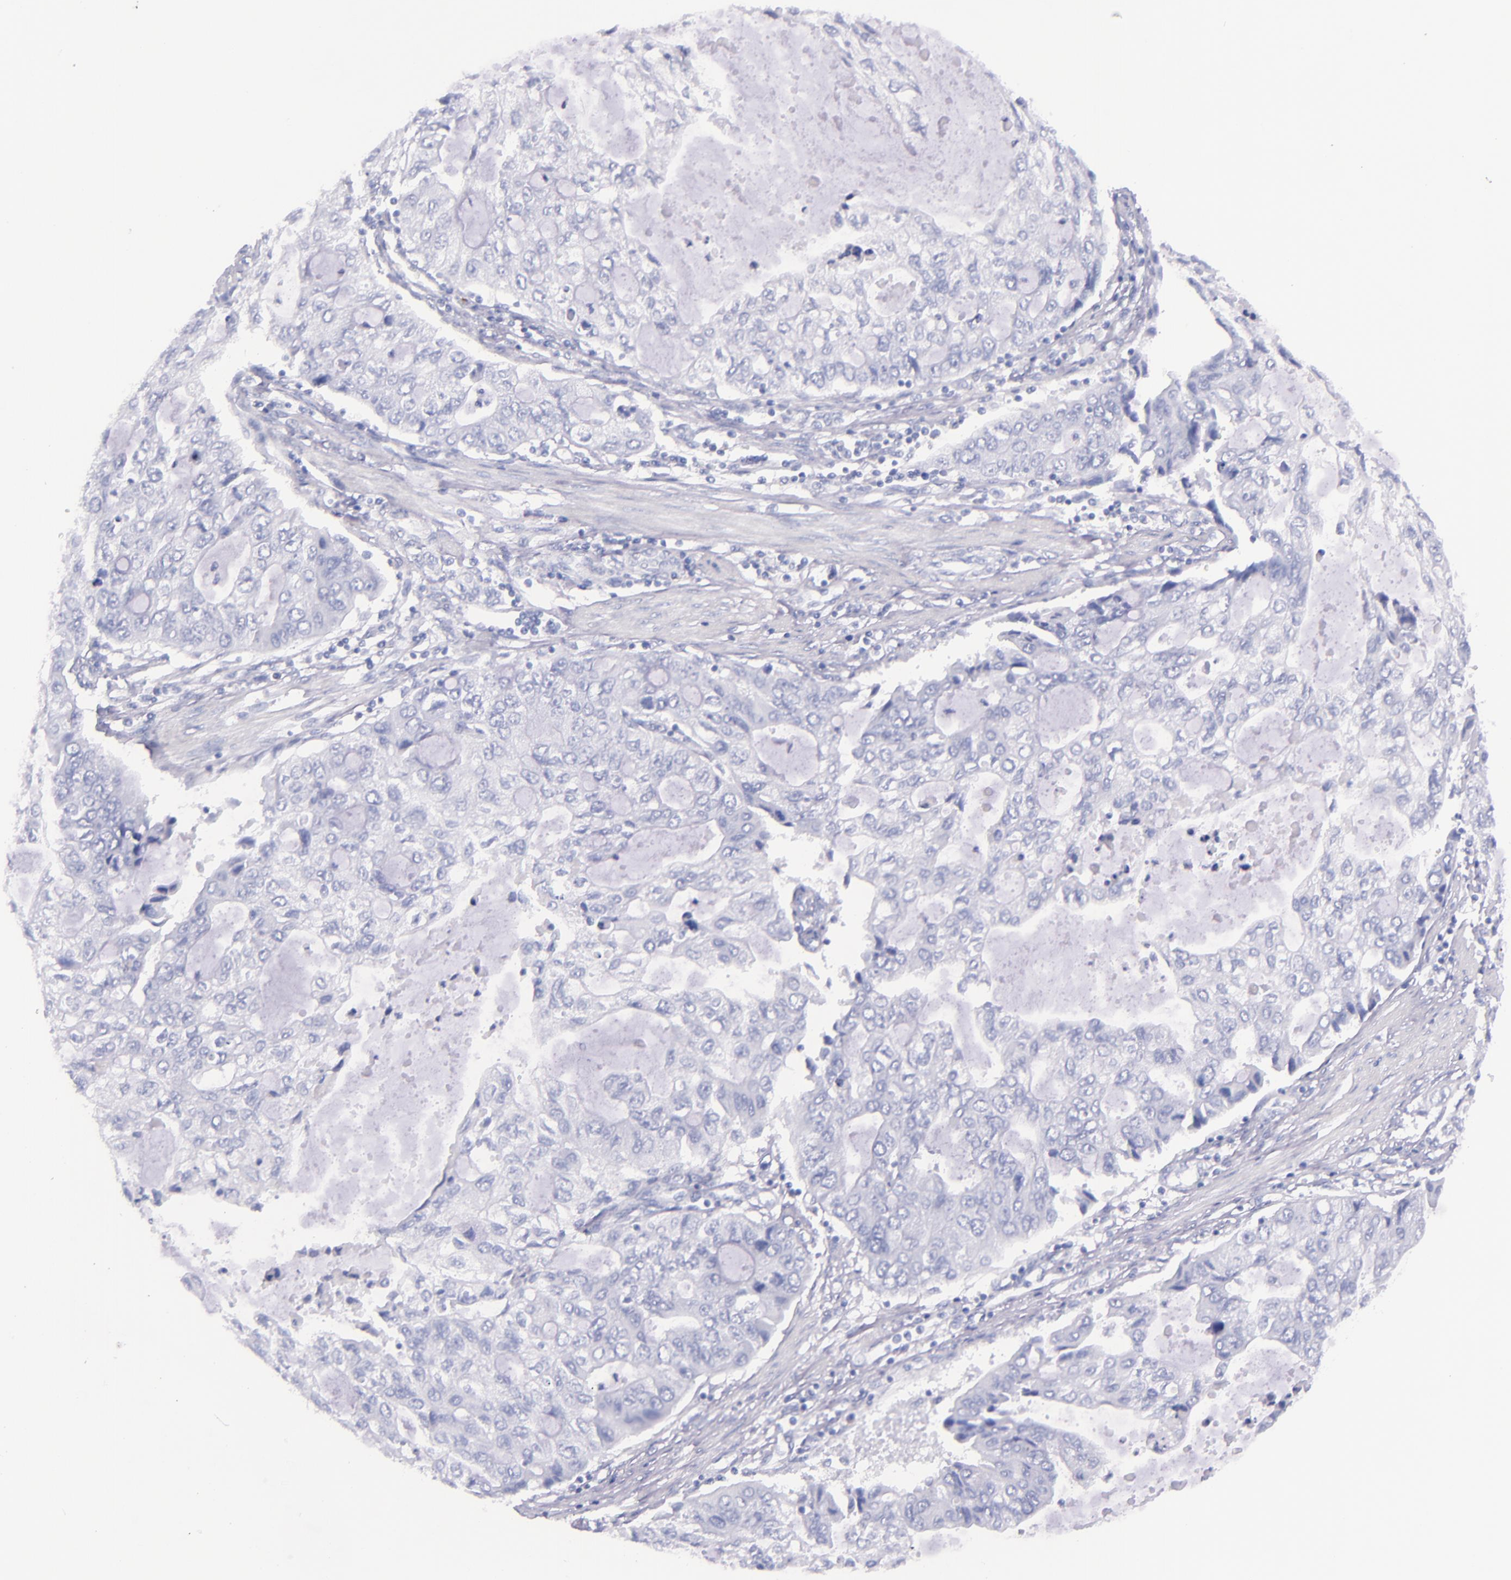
{"staining": {"intensity": "negative", "quantity": "none", "location": "none"}, "tissue": "stomach cancer", "cell_type": "Tumor cells", "image_type": "cancer", "snomed": [{"axis": "morphology", "description": "Adenocarcinoma, NOS"}, {"axis": "topography", "description": "Stomach, upper"}], "caption": "This is a image of IHC staining of stomach cancer, which shows no positivity in tumor cells.", "gene": "SFTPB", "patient": {"sex": "female", "age": 52}}